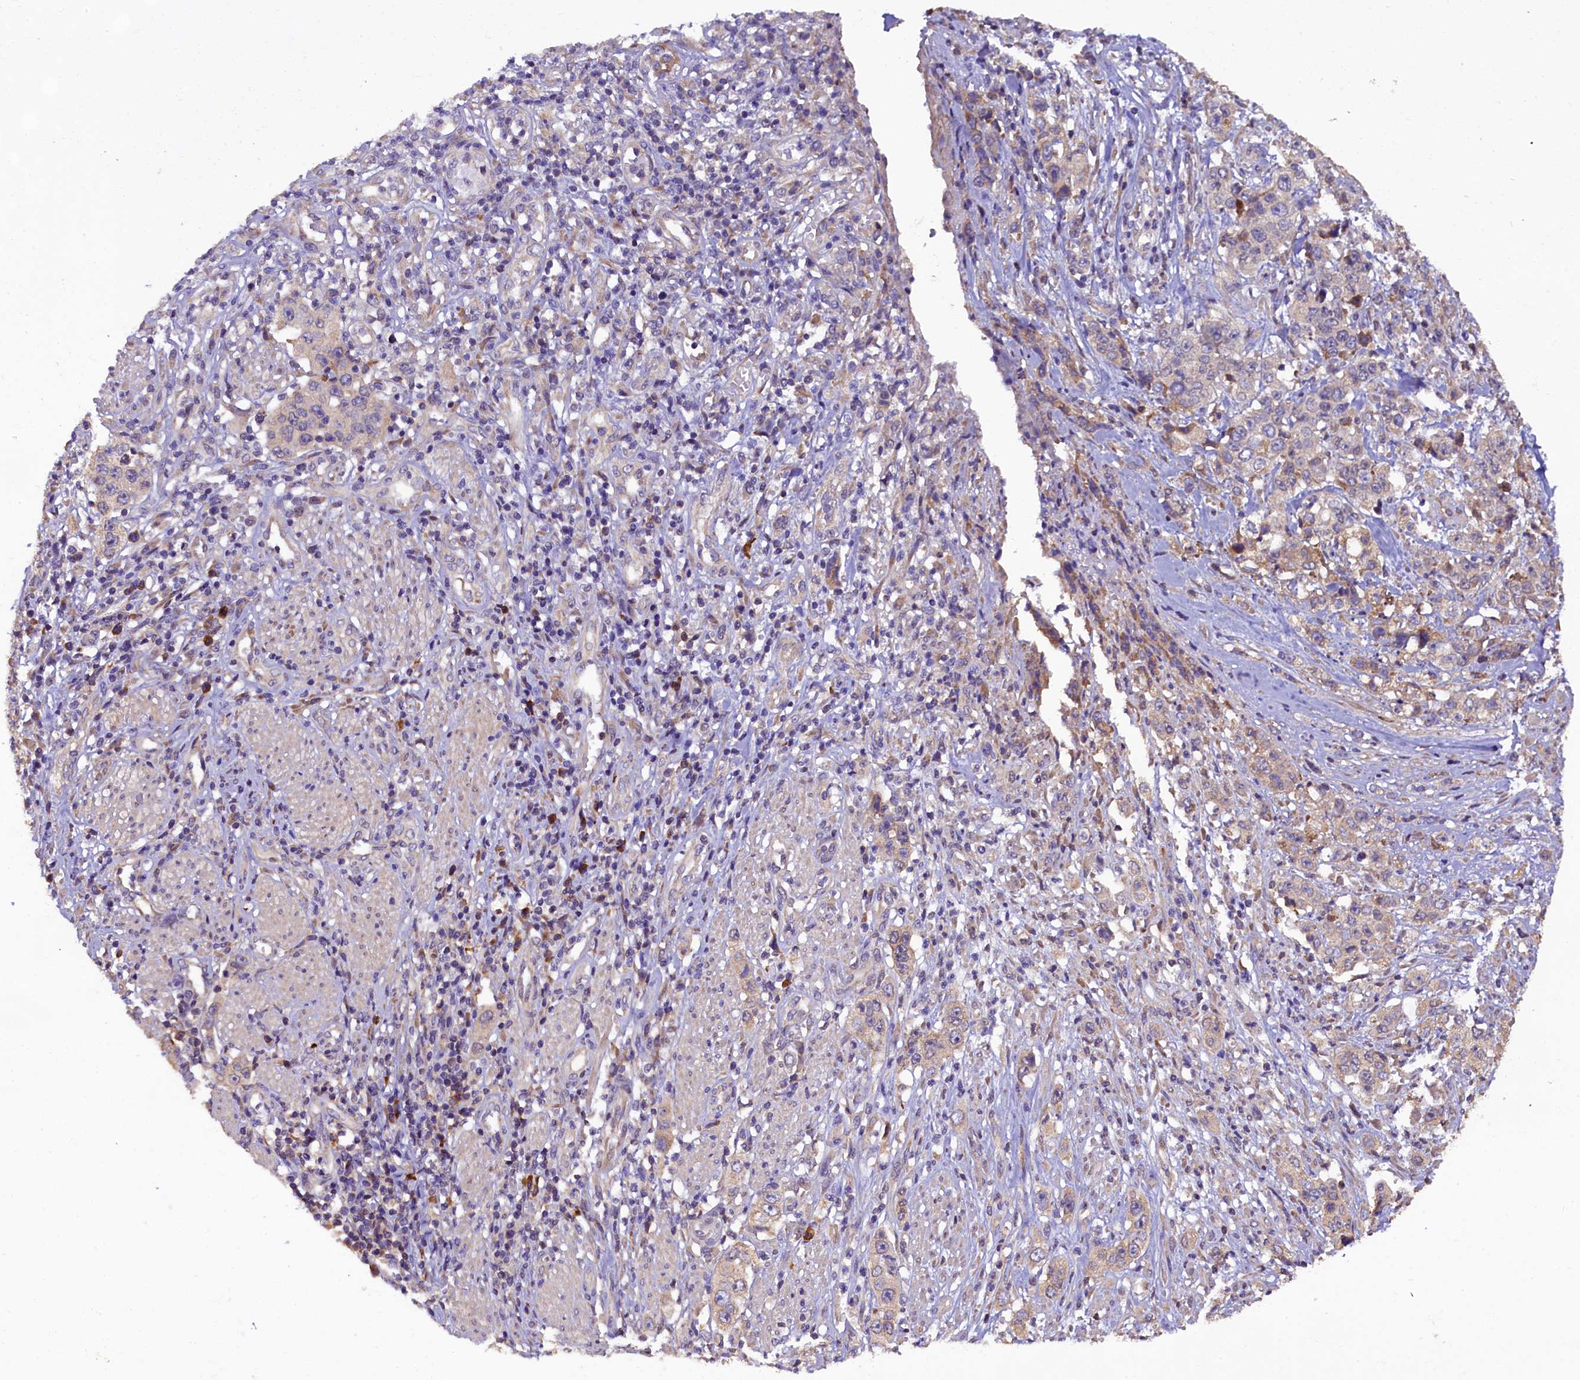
{"staining": {"intensity": "weak", "quantity": "25%-75%", "location": "cytoplasmic/membranous"}, "tissue": "stomach cancer", "cell_type": "Tumor cells", "image_type": "cancer", "snomed": [{"axis": "morphology", "description": "Adenocarcinoma, NOS"}, {"axis": "topography", "description": "Stomach, upper"}], "caption": "Stomach adenocarcinoma stained with DAB (3,3'-diaminobenzidine) immunohistochemistry exhibits low levels of weak cytoplasmic/membranous expression in approximately 25%-75% of tumor cells.", "gene": "ENKD1", "patient": {"sex": "male", "age": 62}}